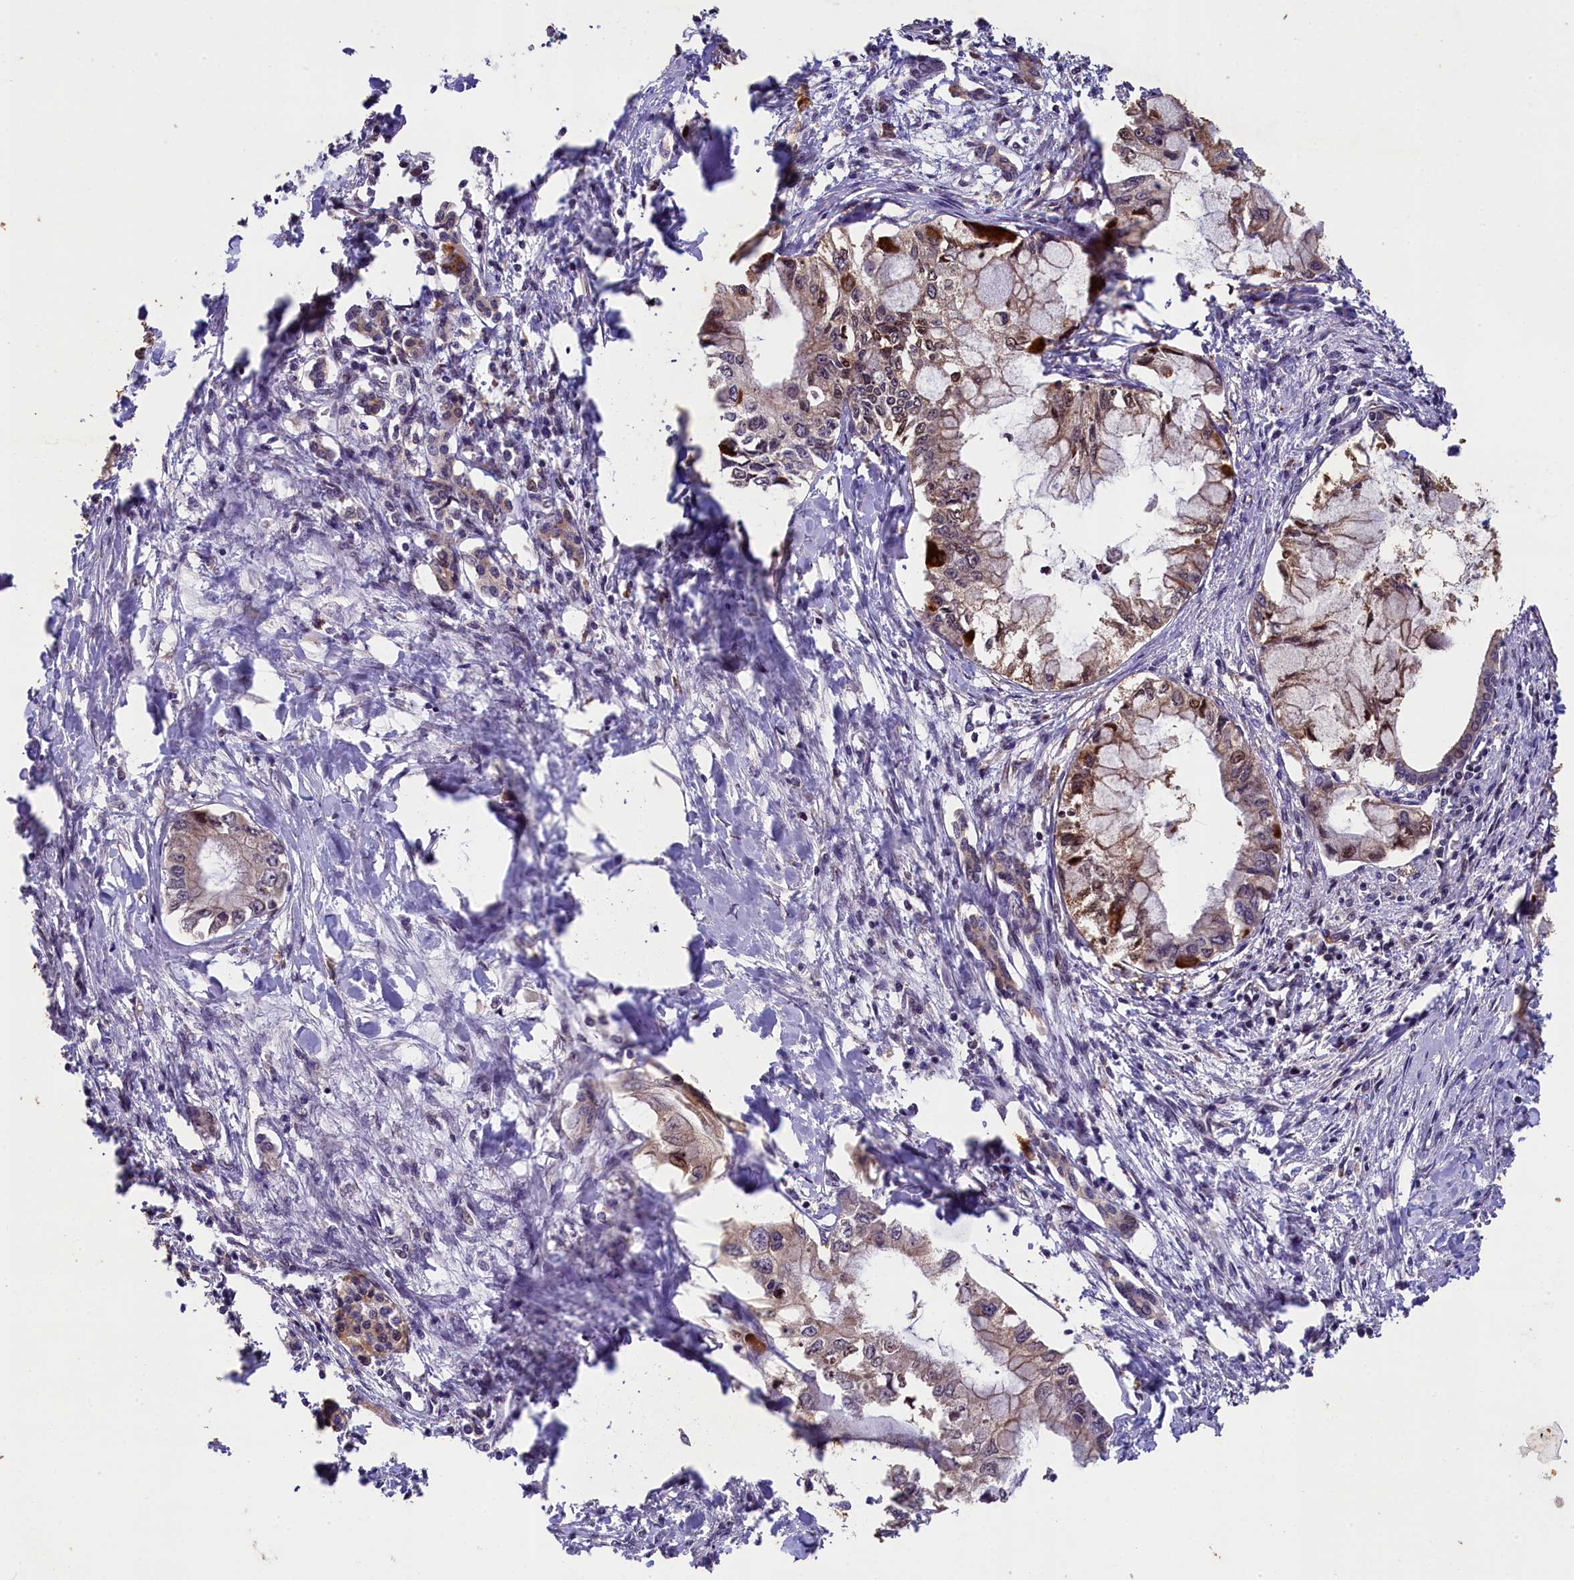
{"staining": {"intensity": "weak", "quantity": "<25%", "location": "cytoplasmic/membranous,nuclear"}, "tissue": "pancreatic cancer", "cell_type": "Tumor cells", "image_type": "cancer", "snomed": [{"axis": "morphology", "description": "Adenocarcinoma, NOS"}, {"axis": "topography", "description": "Pancreas"}], "caption": "An immunohistochemistry (IHC) histopathology image of adenocarcinoma (pancreatic) is shown. There is no staining in tumor cells of adenocarcinoma (pancreatic).", "gene": "SLC38A7", "patient": {"sex": "male", "age": 48}}